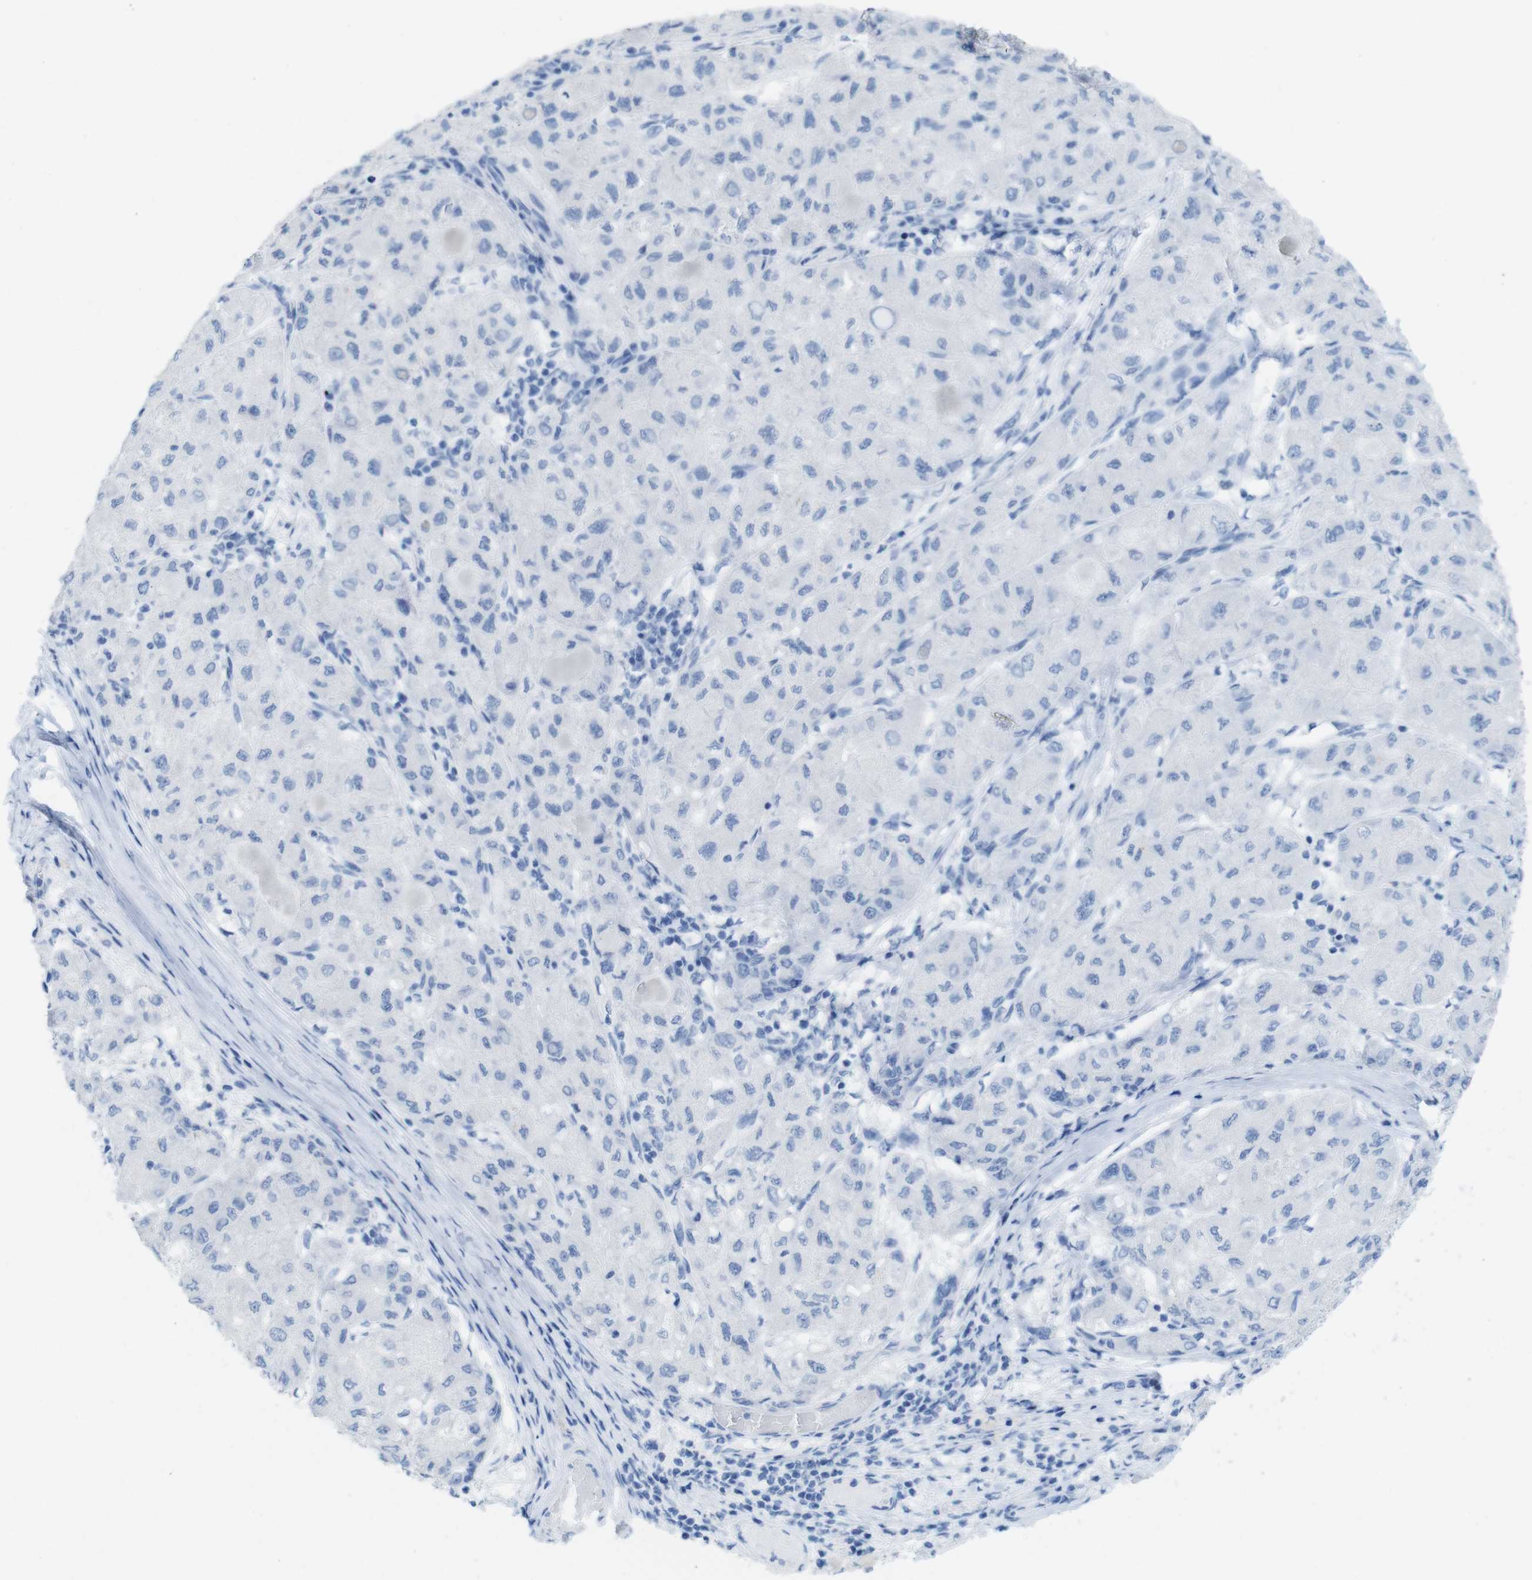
{"staining": {"intensity": "negative", "quantity": "none", "location": "none"}, "tissue": "liver cancer", "cell_type": "Tumor cells", "image_type": "cancer", "snomed": [{"axis": "morphology", "description": "Carcinoma, Hepatocellular, NOS"}, {"axis": "topography", "description": "Liver"}], "caption": "Tumor cells are negative for protein expression in human liver cancer (hepatocellular carcinoma).", "gene": "MYH7", "patient": {"sex": "male", "age": 80}}